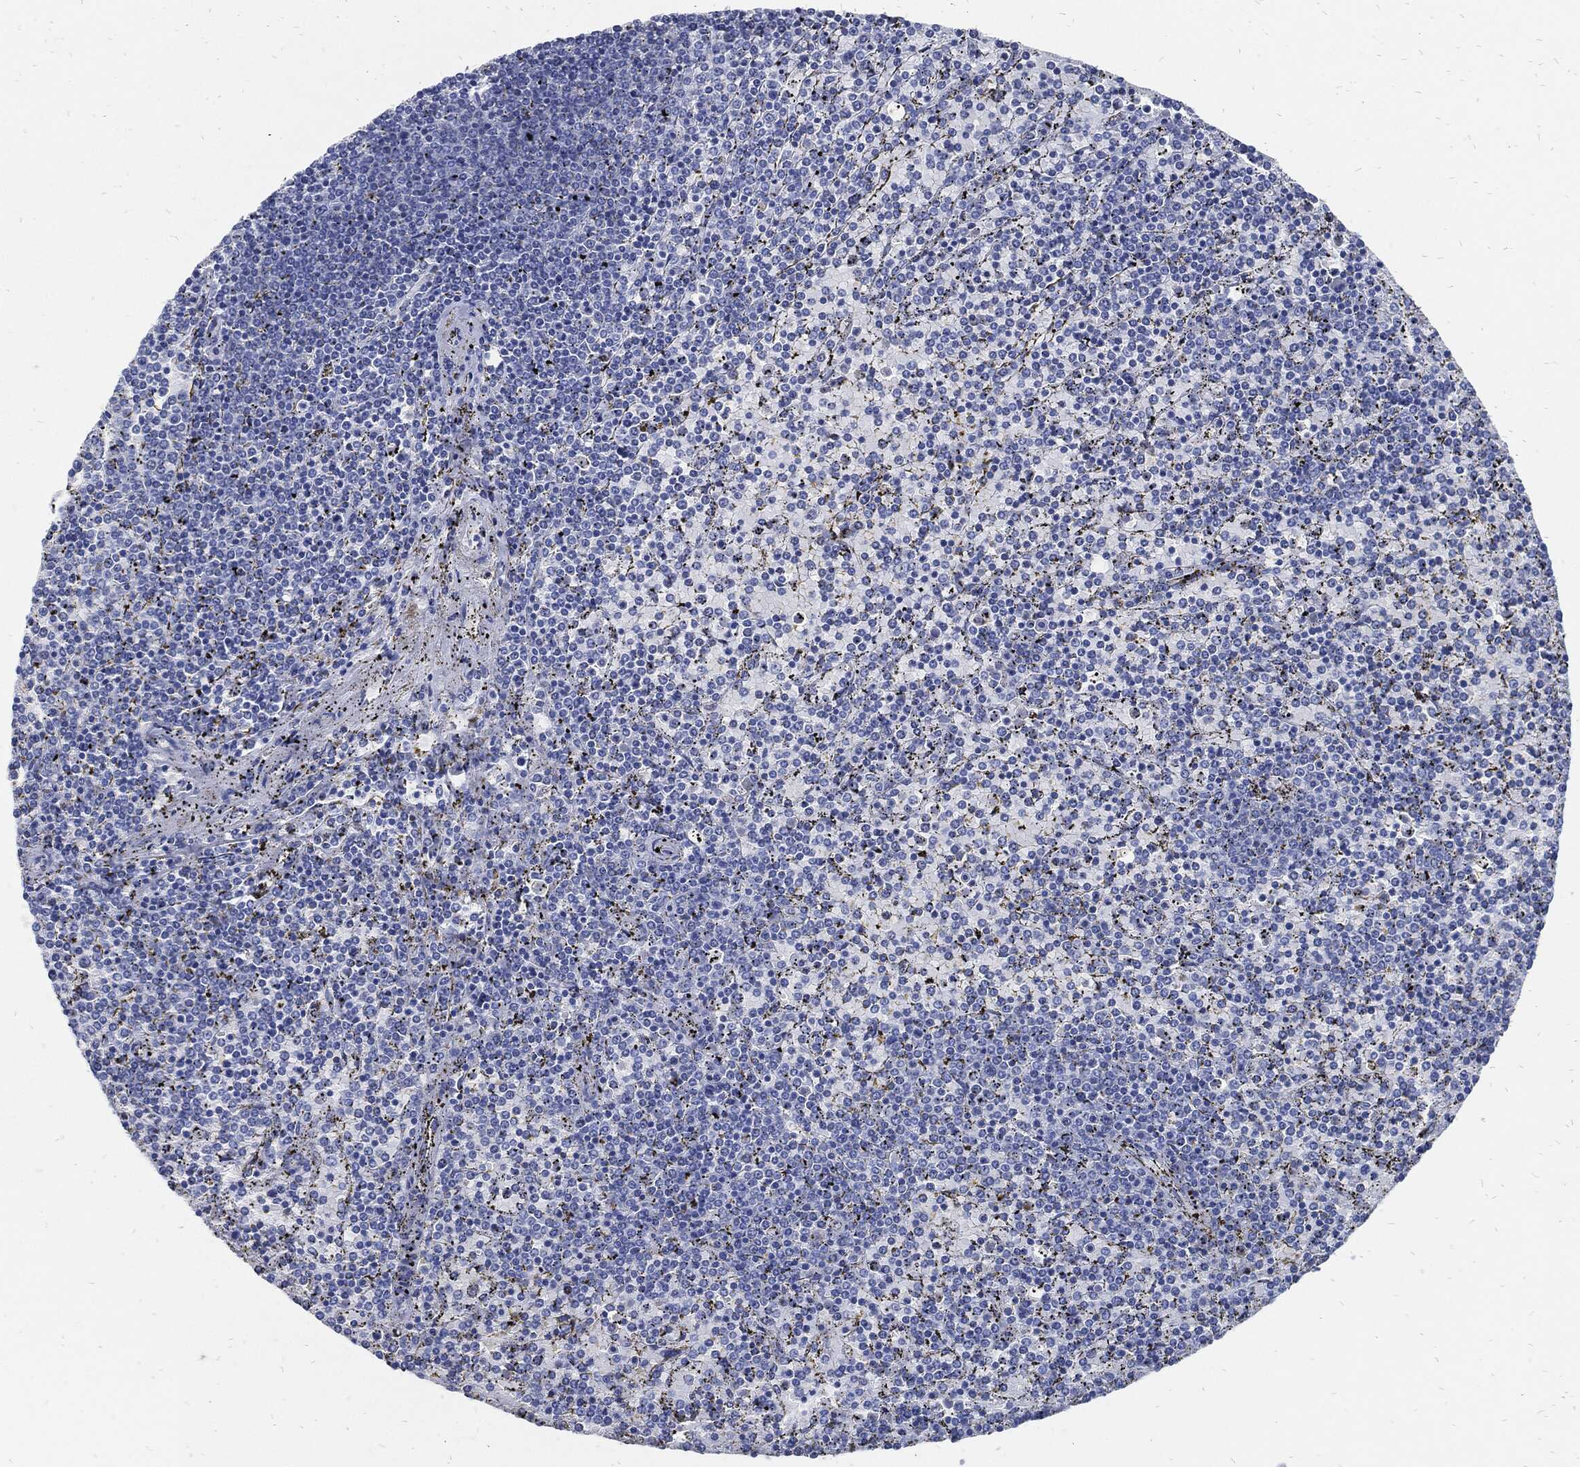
{"staining": {"intensity": "negative", "quantity": "none", "location": "none"}, "tissue": "lymphoma", "cell_type": "Tumor cells", "image_type": "cancer", "snomed": [{"axis": "morphology", "description": "Malignant lymphoma, non-Hodgkin's type, Low grade"}, {"axis": "topography", "description": "Spleen"}], "caption": "Immunohistochemical staining of human lymphoma shows no significant expression in tumor cells. (Brightfield microscopy of DAB (3,3'-diaminobenzidine) IHC at high magnification).", "gene": "FABP4", "patient": {"sex": "female", "age": 77}}